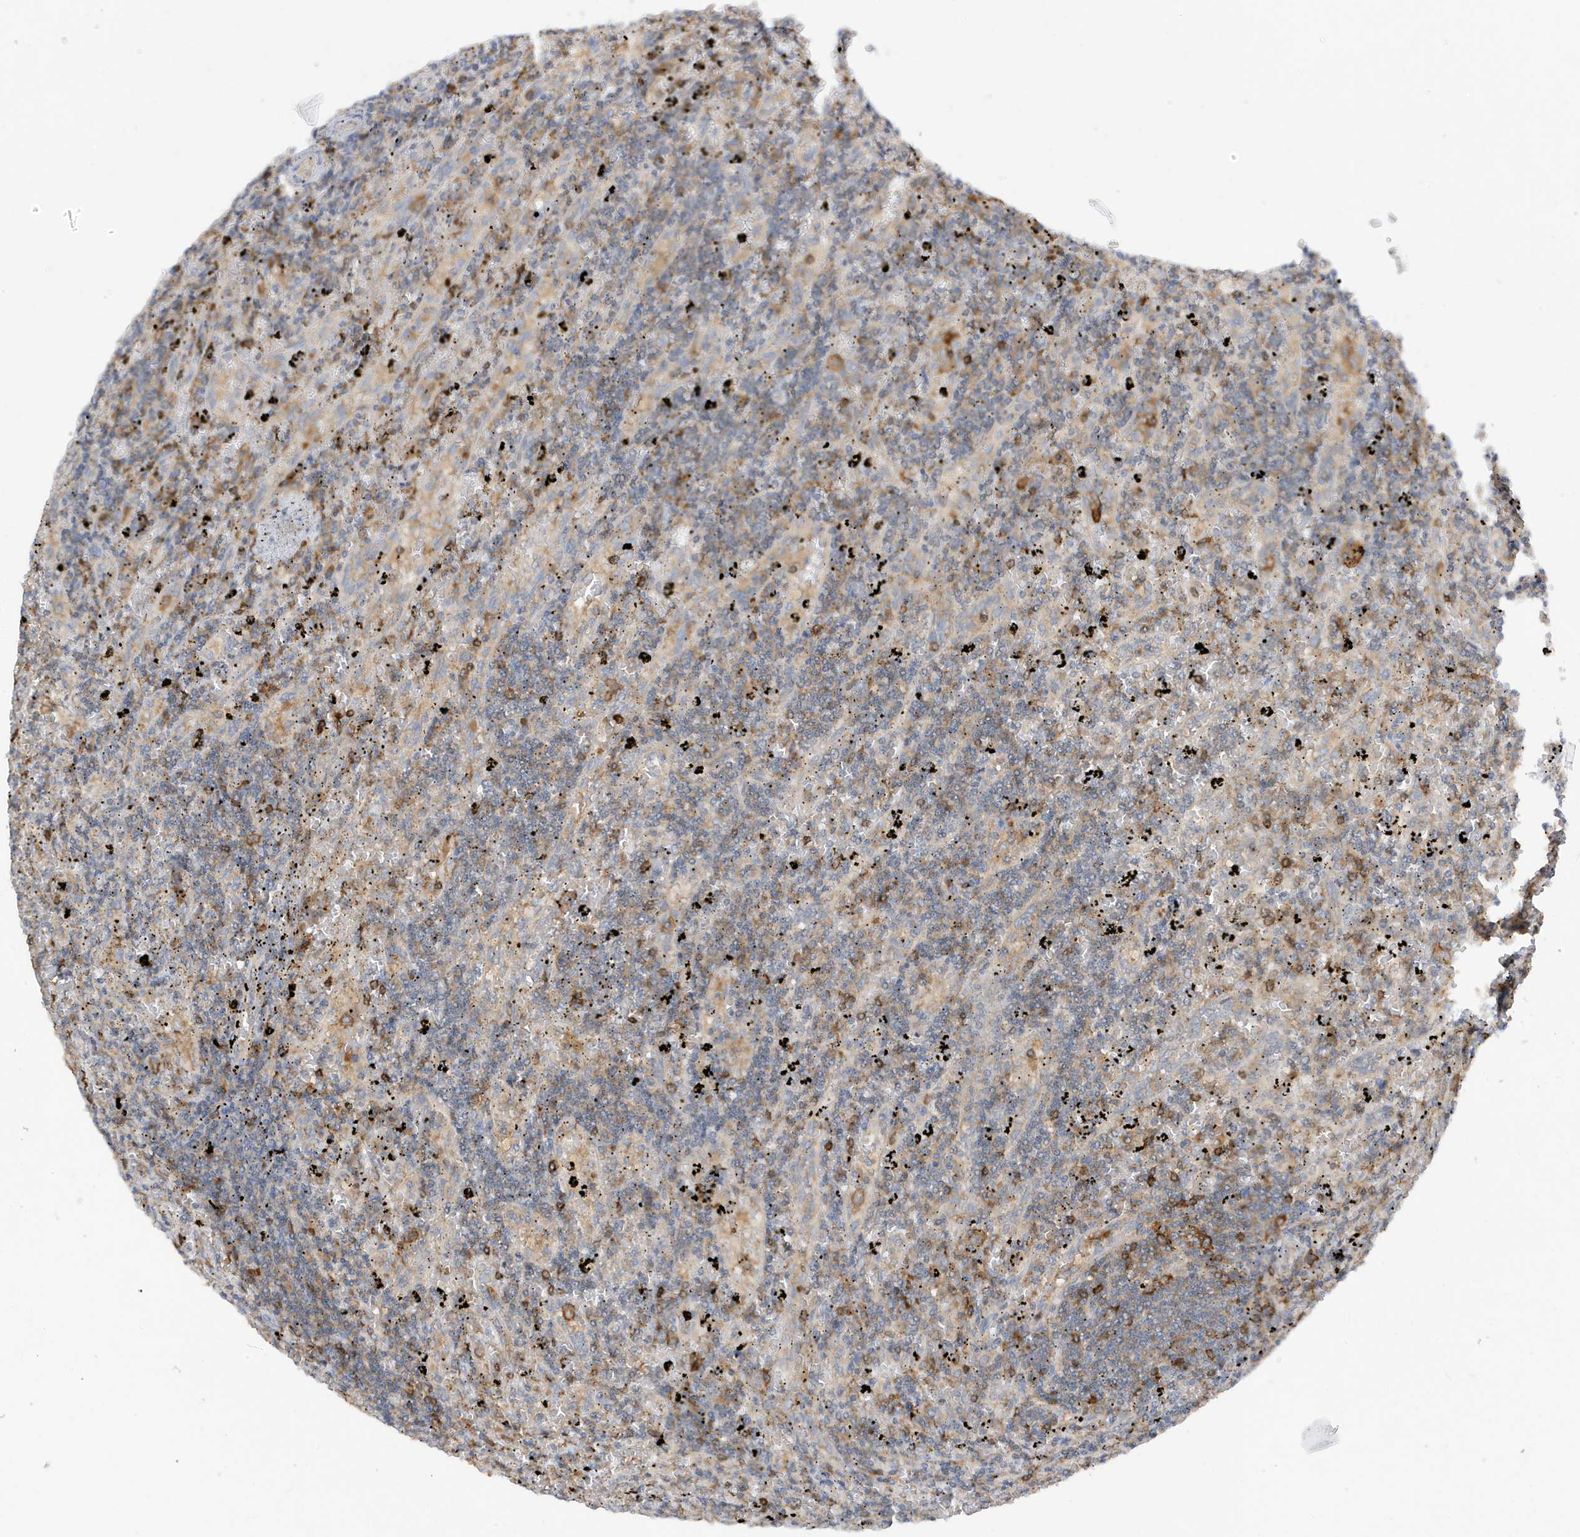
{"staining": {"intensity": "negative", "quantity": "none", "location": "none"}, "tissue": "lymphoma", "cell_type": "Tumor cells", "image_type": "cancer", "snomed": [{"axis": "morphology", "description": "Malignant lymphoma, non-Hodgkin's type, Low grade"}, {"axis": "topography", "description": "Spleen"}], "caption": "Histopathology image shows no protein staining in tumor cells of lymphoma tissue. (DAB (3,3'-diaminobenzidine) immunohistochemistry (IHC) visualized using brightfield microscopy, high magnification).", "gene": "PHACTR2", "patient": {"sex": "male", "age": 76}}